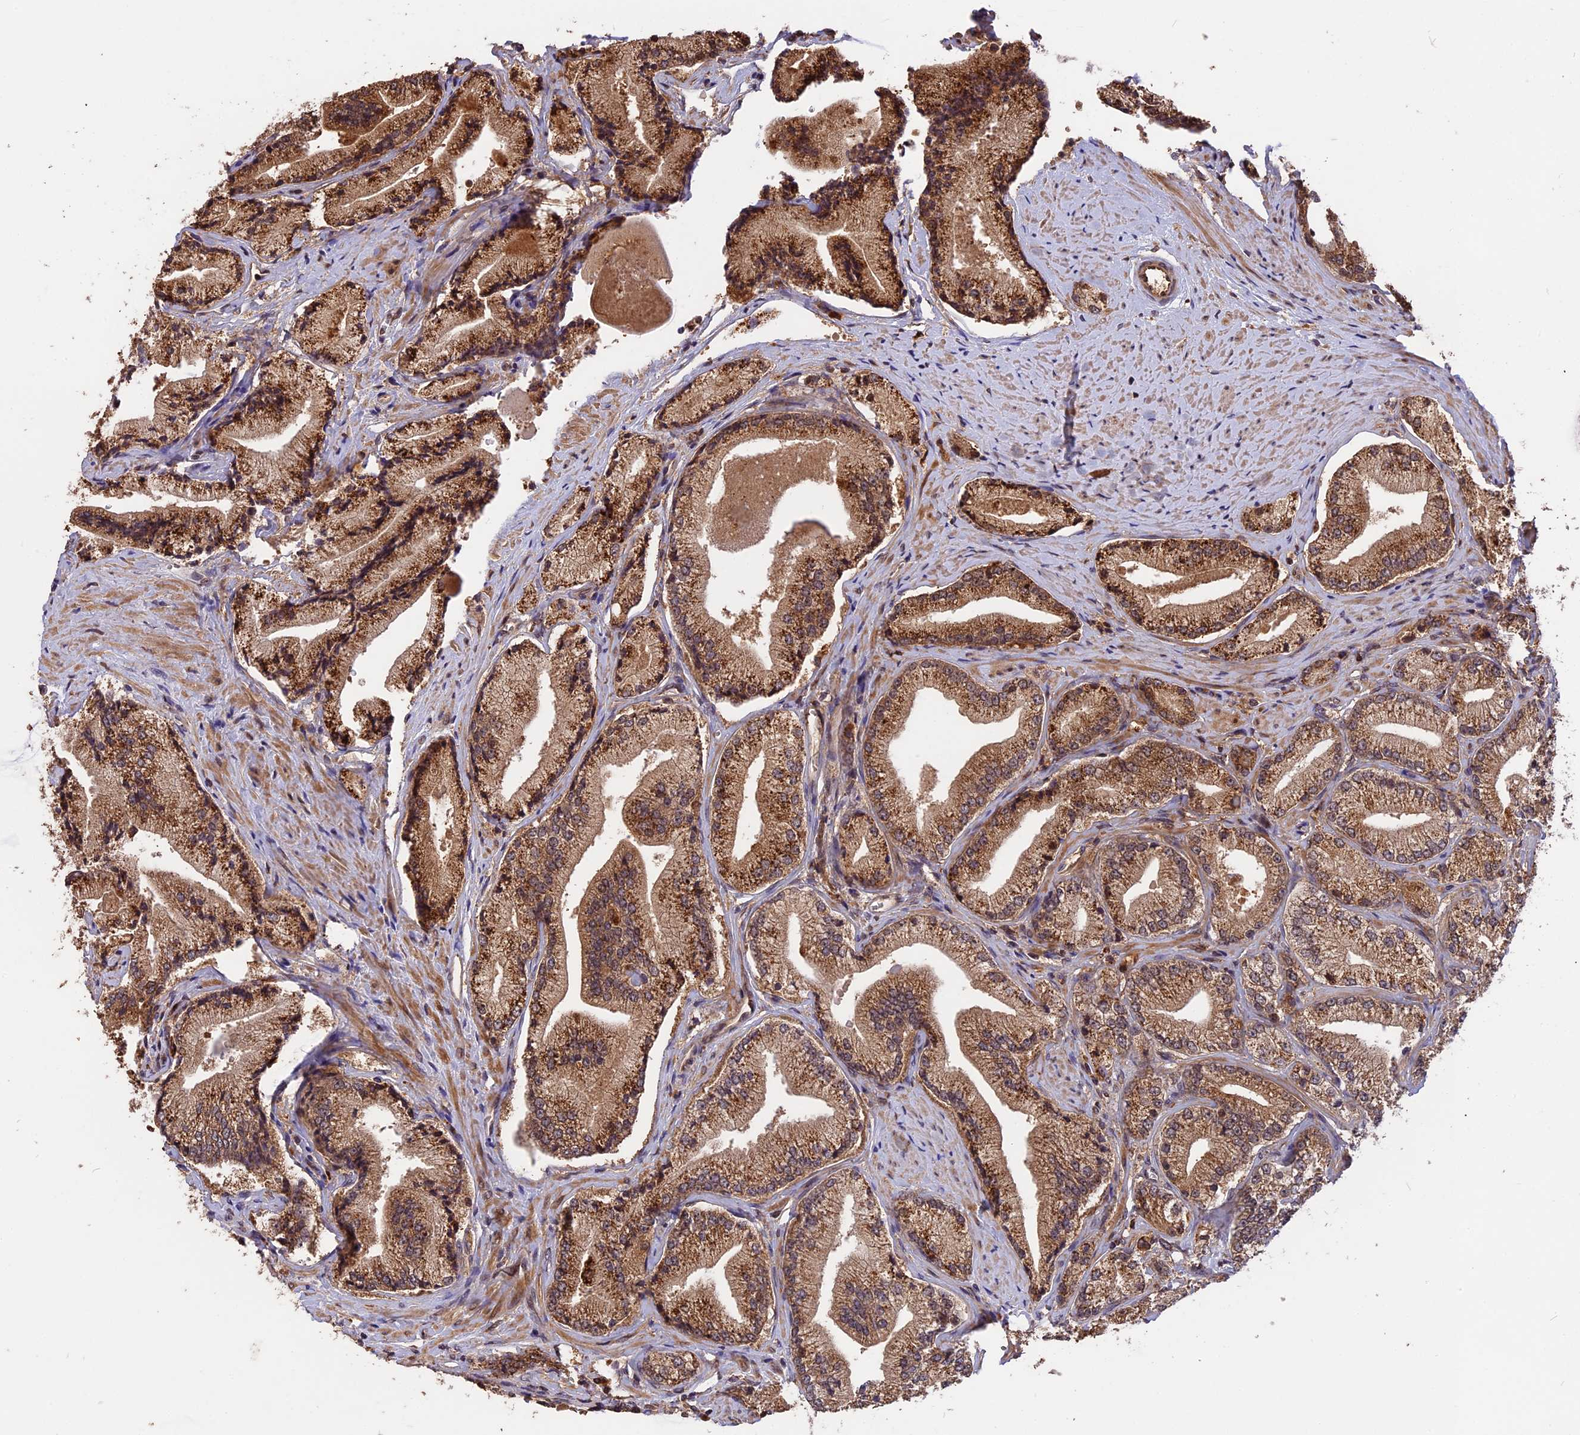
{"staining": {"intensity": "moderate", "quantity": ">75%", "location": "cytoplasmic/membranous"}, "tissue": "prostate cancer", "cell_type": "Tumor cells", "image_type": "cancer", "snomed": [{"axis": "morphology", "description": "Adenocarcinoma, High grade"}, {"axis": "topography", "description": "Prostate"}], "caption": "About >75% of tumor cells in prostate cancer (high-grade adenocarcinoma) demonstrate moderate cytoplasmic/membranous protein staining as visualized by brown immunohistochemical staining.", "gene": "ESCO1", "patient": {"sex": "male", "age": 67}}